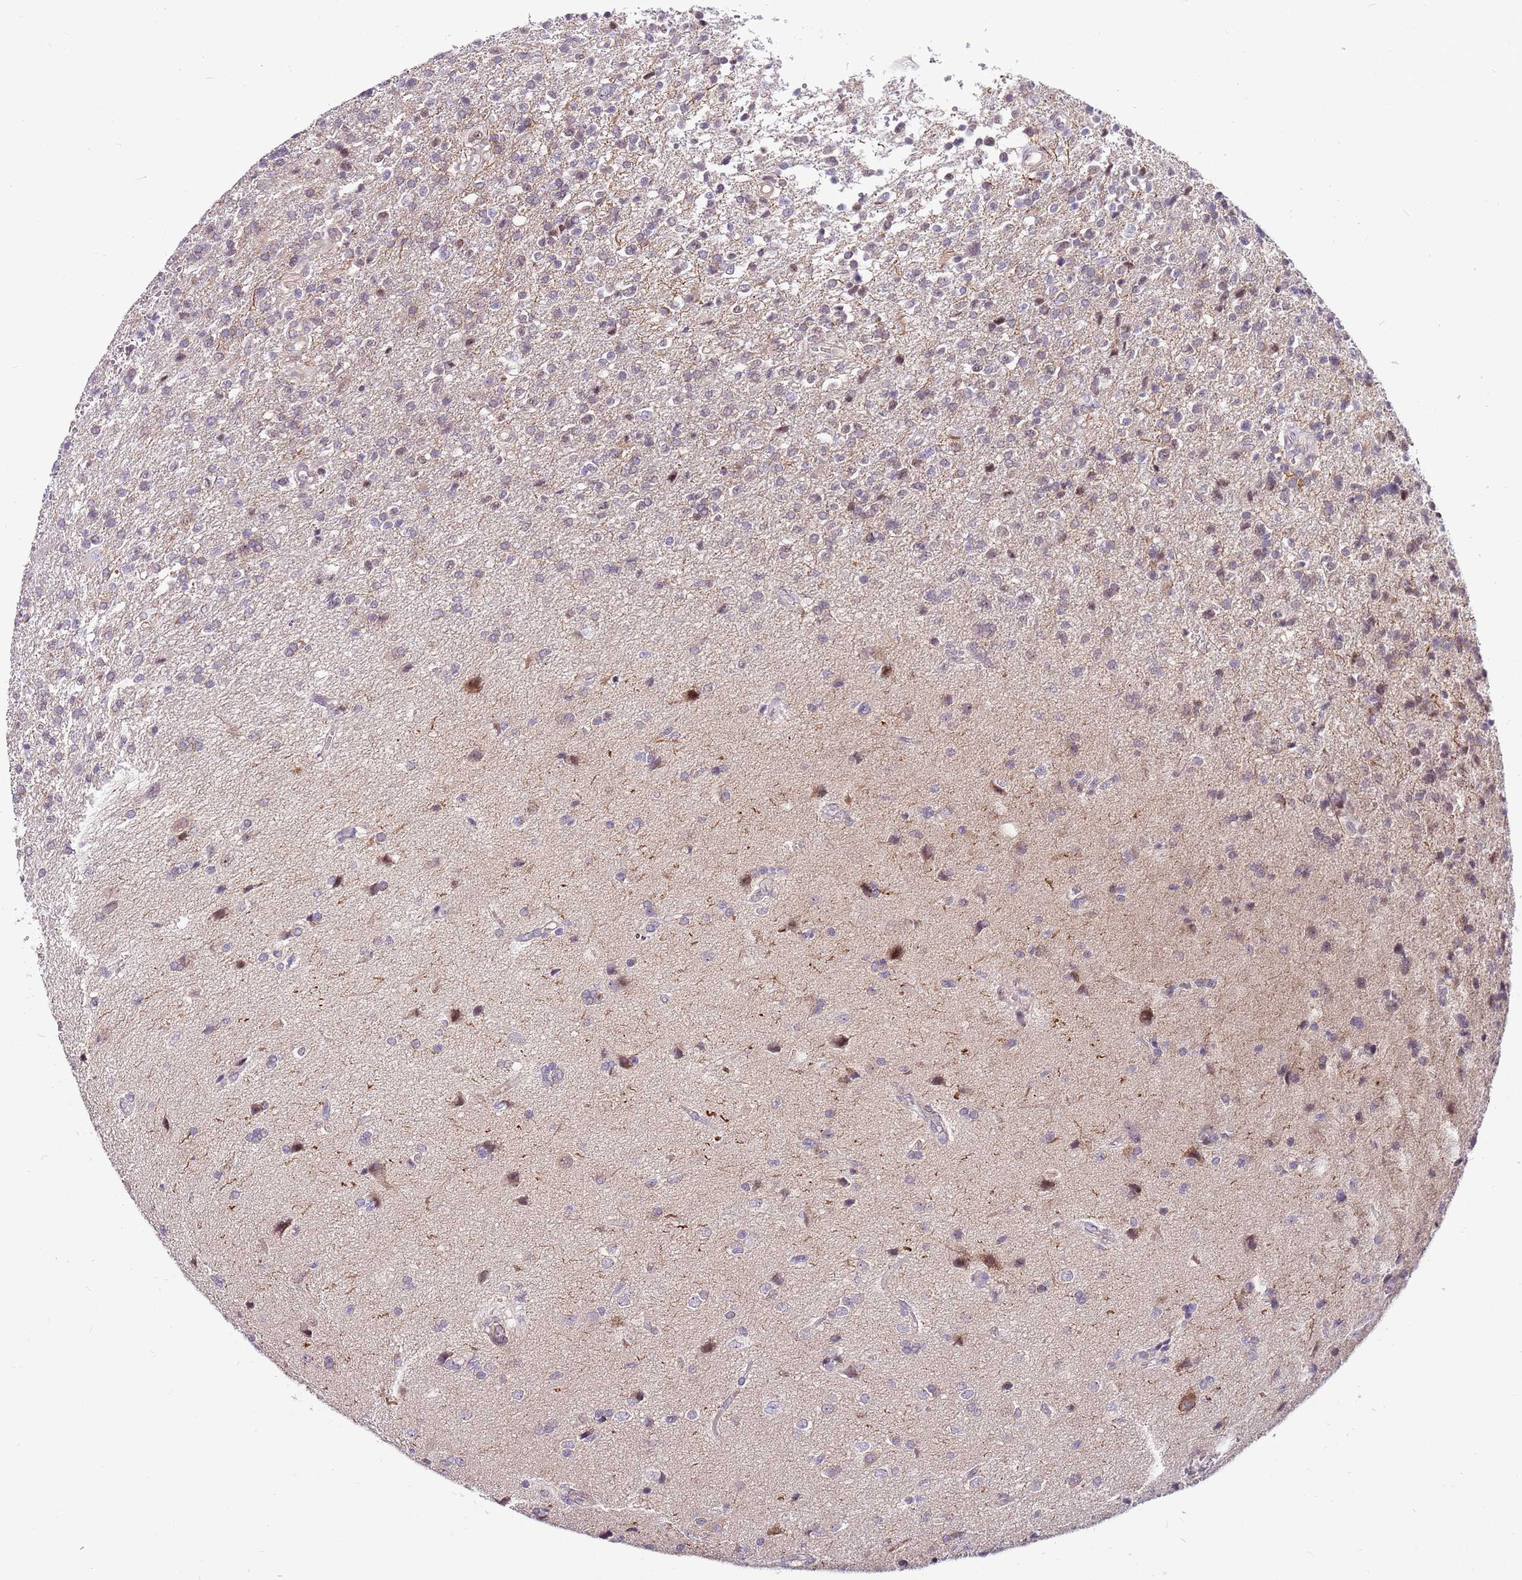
{"staining": {"intensity": "negative", "quantity": "none", "location": "none"}, "tissue": "glioma", "cell_type": "Tumor cells", "image_type": "cancer", "snomed": [{"axis": "morphology", "description": "Glioma, malignant, High grade"}, {"axis": "topography", "description": "Brain"}], "caption": "Immunohistochemistry micrograph of high-grade glioma (malignant) stained for a protein (brown), which exhibits no staining in tumor cells.", "gene": "POLE3", "patient": {"sex": "male", "age": 56}}